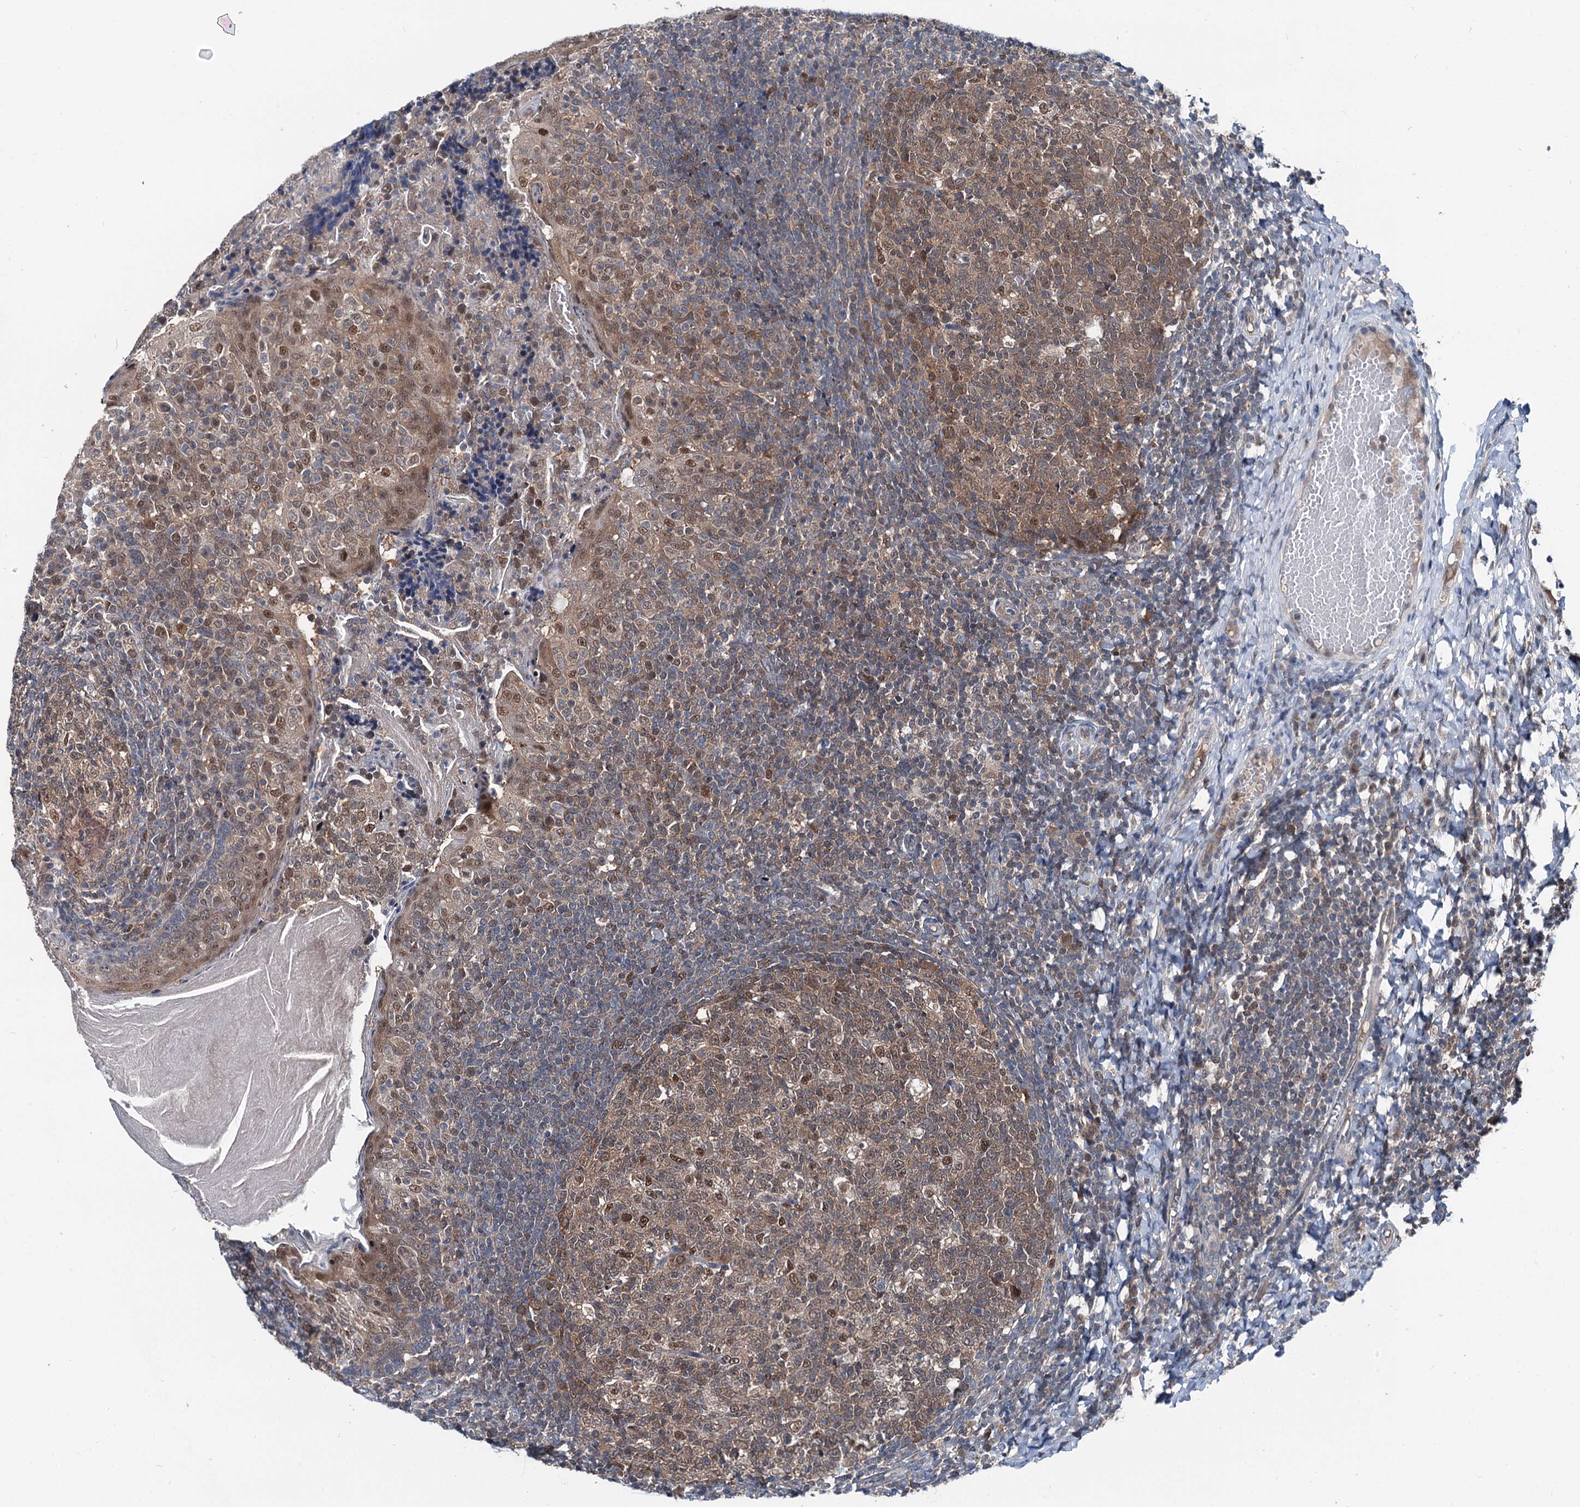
{"staining": {"intensity": "moderate", "quantity": ">75%", "location": "cytoplasmic/membranous,nuclear"}, "tissue": "tonsil", "cell_type": "Germinal center cells", "image_type": "normal", "snomed": [{"axis": "morphology", "description": "Normal tissue, NOS"}, {"axis": "topography", "description": "Tonsil"}], "caption": "Immunohistochemistry micrograph of normal tonsil: tonsil stained using IHC displays medium levels of moderate protein expression localized specifically in the cytoplasmic/membranous,nuclear of germinal center cells, appearing as a cytoplasmic/membranous,nuclear brown color.", "gene": "PSMD13", "patient": {"sex": "female", "age": 19}}